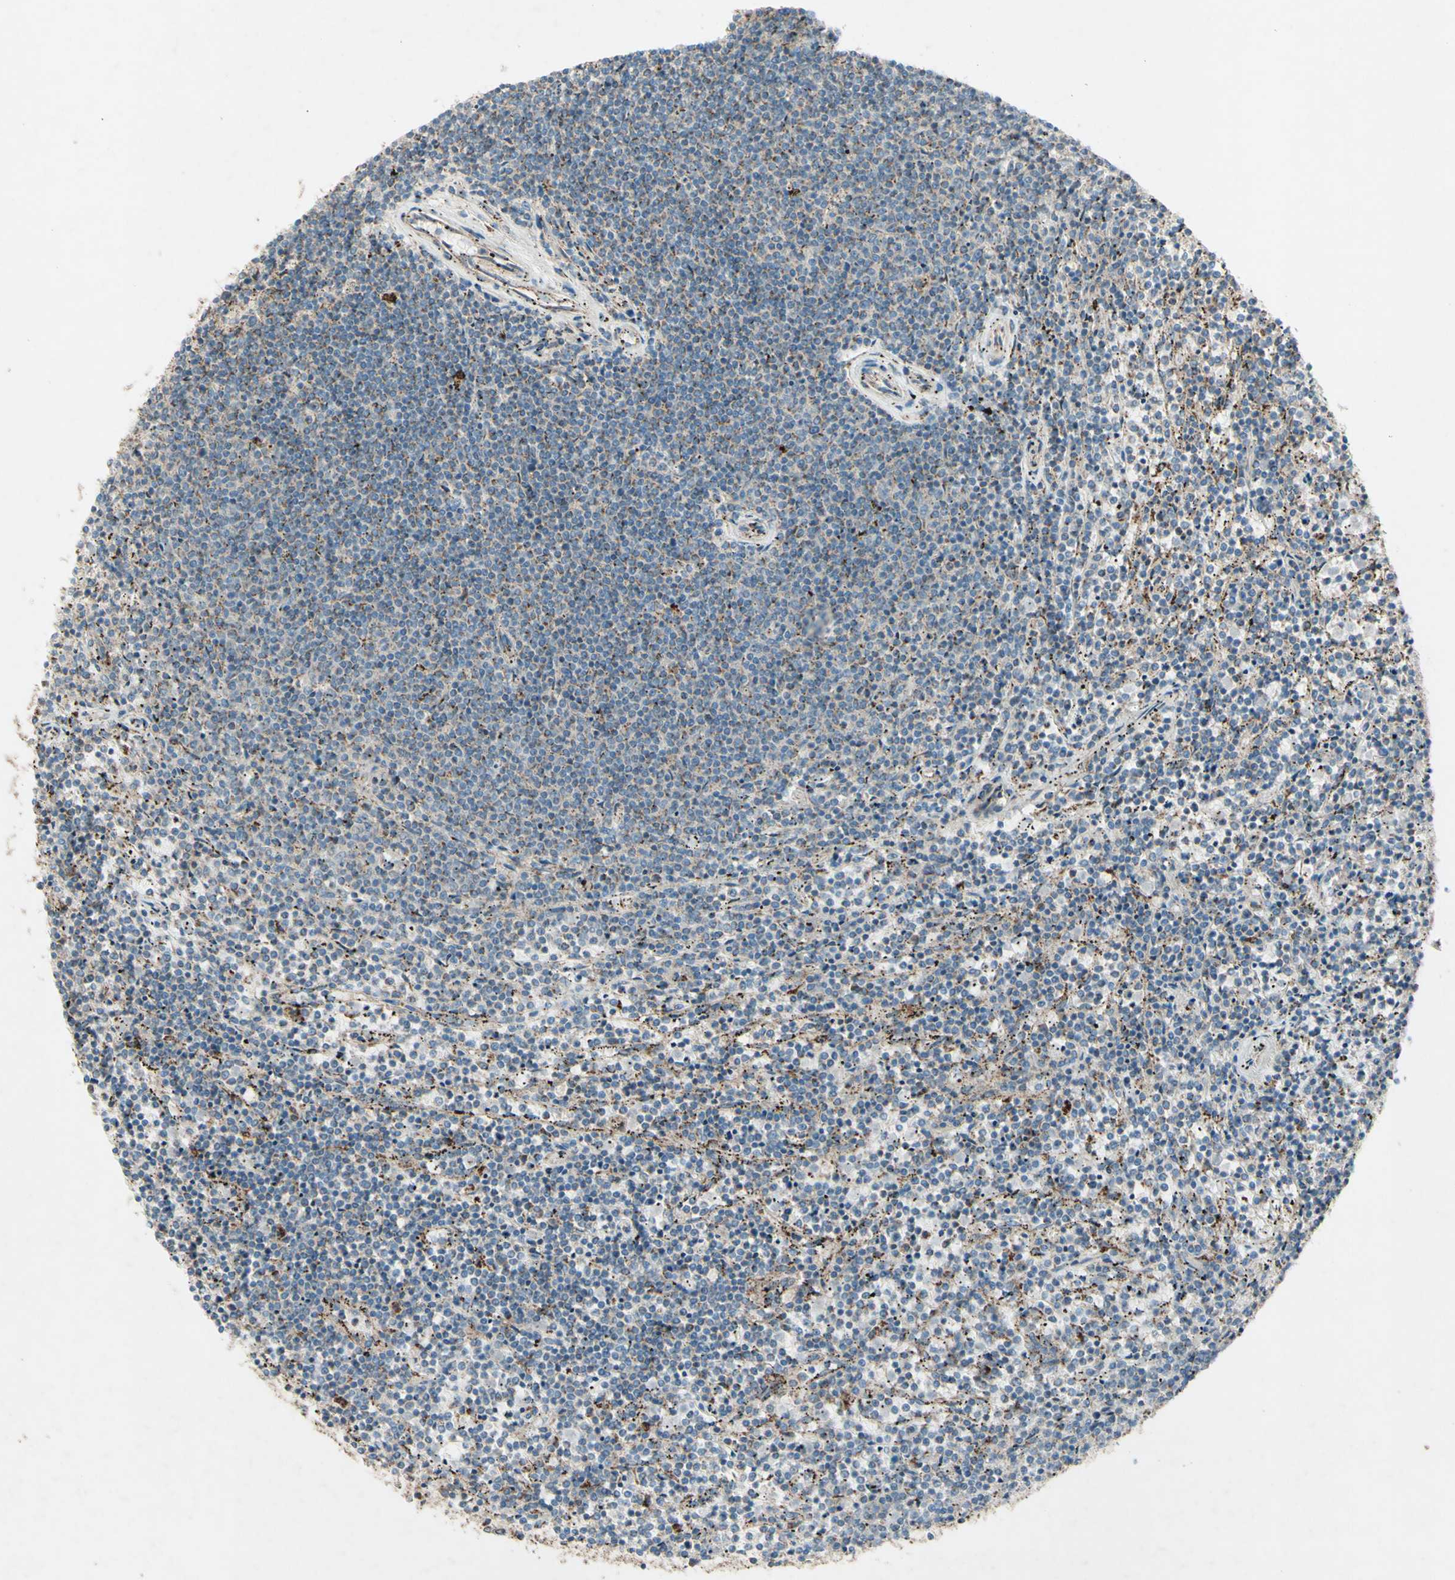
{"staining": {"intensity": "moderate", "quantity": "<25%", "location": "cytoplasmic/membranous"}, "tissue": "lymphoma", "cell_type": "Tumor cells", "image_type": "cancer", "snomed": [{"axis": "morphology", "description": "Malignant lymphoma, non-Hodgkin's type, Low grade"}, {"axis": "topography", "description": "Spleen"}], "caption": "IHC (DAB) staining of lymphoma reveals moderate cytoplasmic/membranous protein positivity in about <25% of tumor cells.", "gene": "RHOT1", "patient": {"sex": "female", "age": 50}}